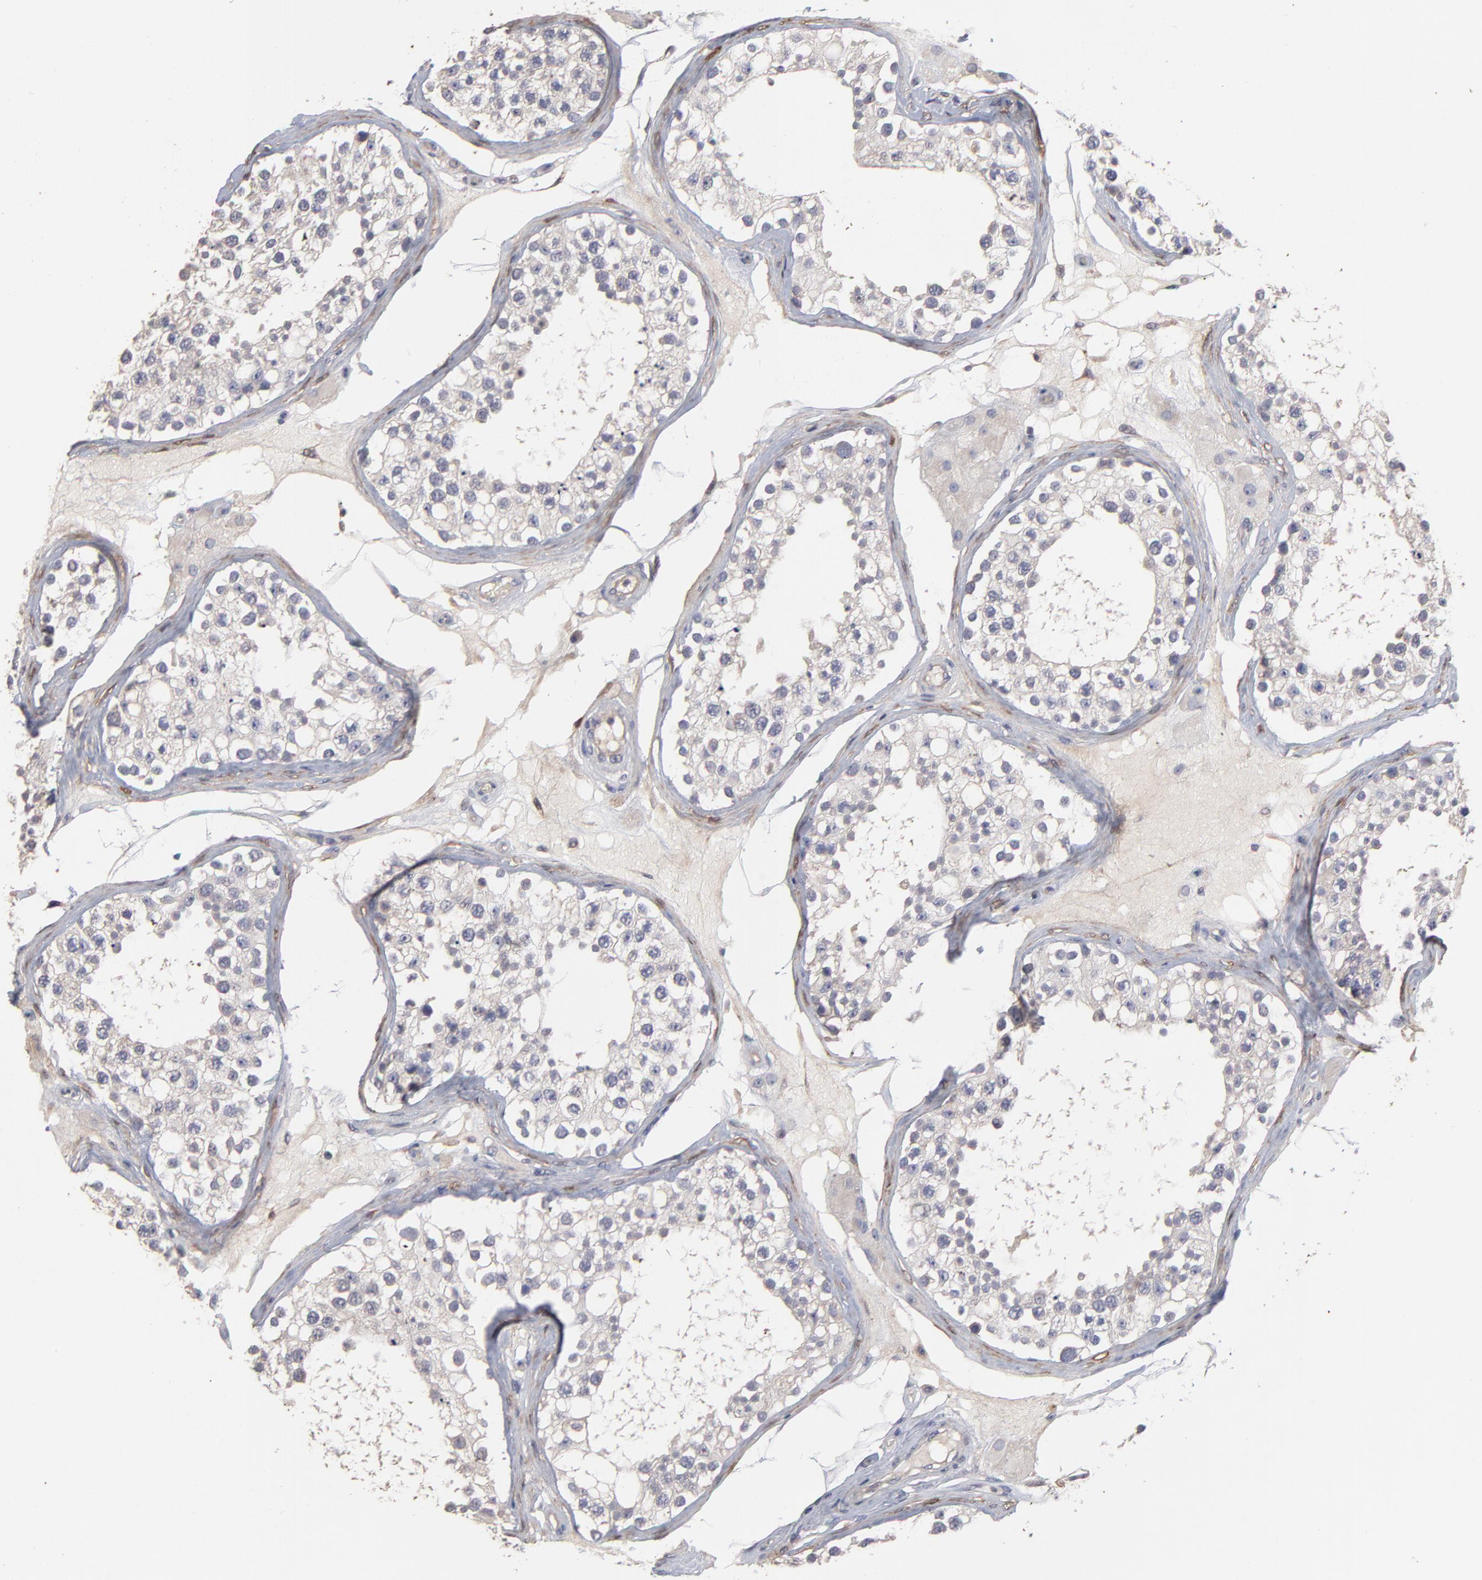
{"staining": {"intensity": "weak", "quantity": "<25%", "location": "cytoplasmic/membranous"}, "tissue": "testis", "cell_type": "Cells in seminiferous ducts", "image_type": "normal", "snomed": [{"axis": "morphology", "description": "Normal tissue, NOS"}, {"axis": "topography", "description": "Testis"}], "caption": "Protein analysis of benign testis displays no significant staining in cells in seminiferous ducts. (Stains: DAB (3,3'-diaminobenzidine) IHC with hematoxylin counter stain, Microscopy: brightfield microscopy at high magnification).", "gene": "TANGO2", "patient": {"sex": "male", "age": 68}}